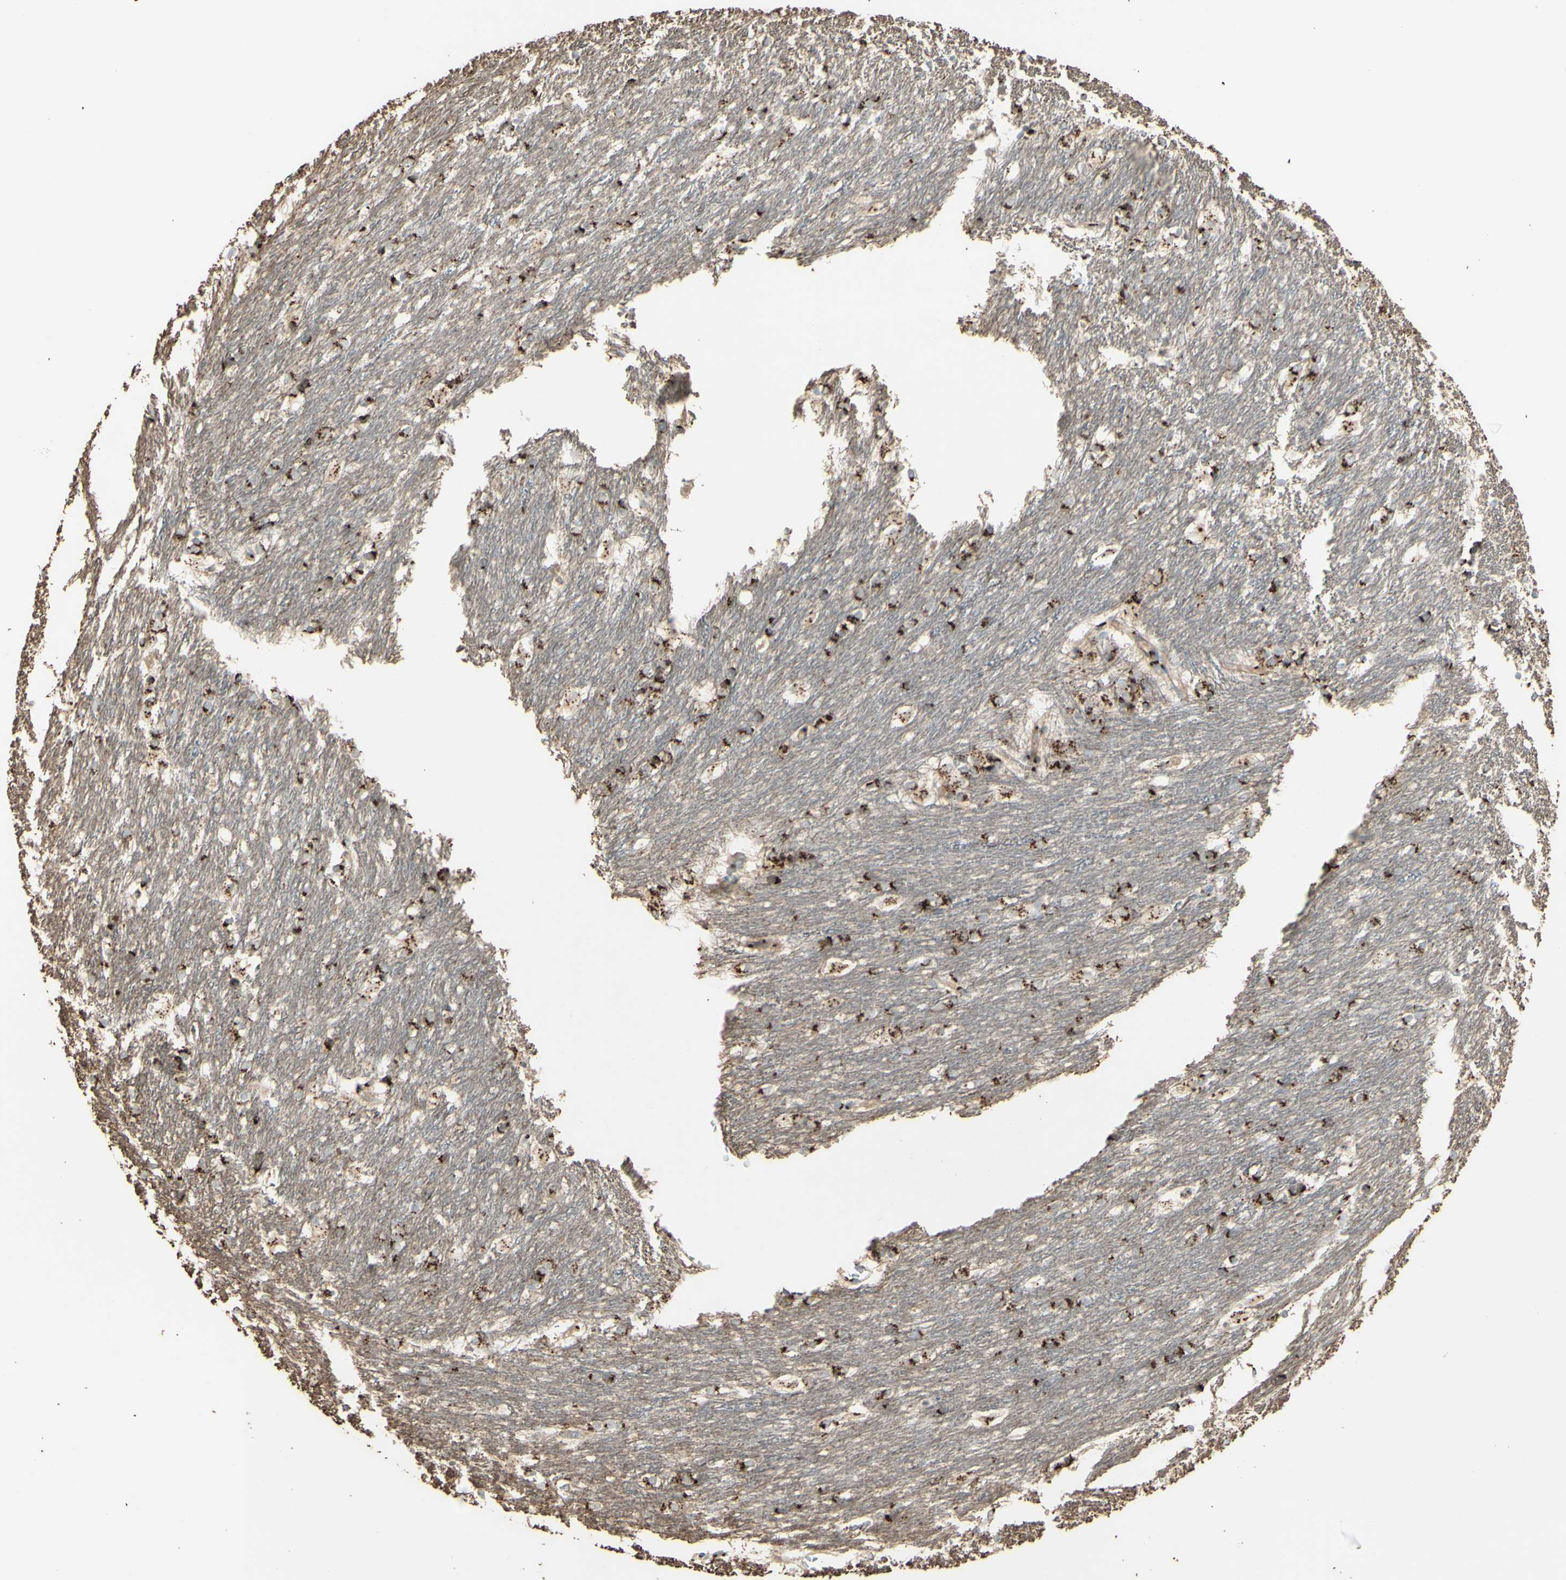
{"staining": {"intensity": "moderate", "quantity": ">75%", "location": "cytoplasmic/membranous"}, "tissue": "caudate", "cell_type": "Glial cells", "image_type": "normal", "snomed": [{"axis": "morphology", "description": "Normal tissue, NOS"}, {"axis": "topography", "description": "Lateral ventricle wall"}], "caption": "IHC image of unremarkable human caudate stained for a protein (brown), which reveals medium levels of moderate cytoplasmic/membranous expression in approximately >75% of glial cells.", "gene": "BPNT2", "patient": {"sex": "female", "age": 19}}